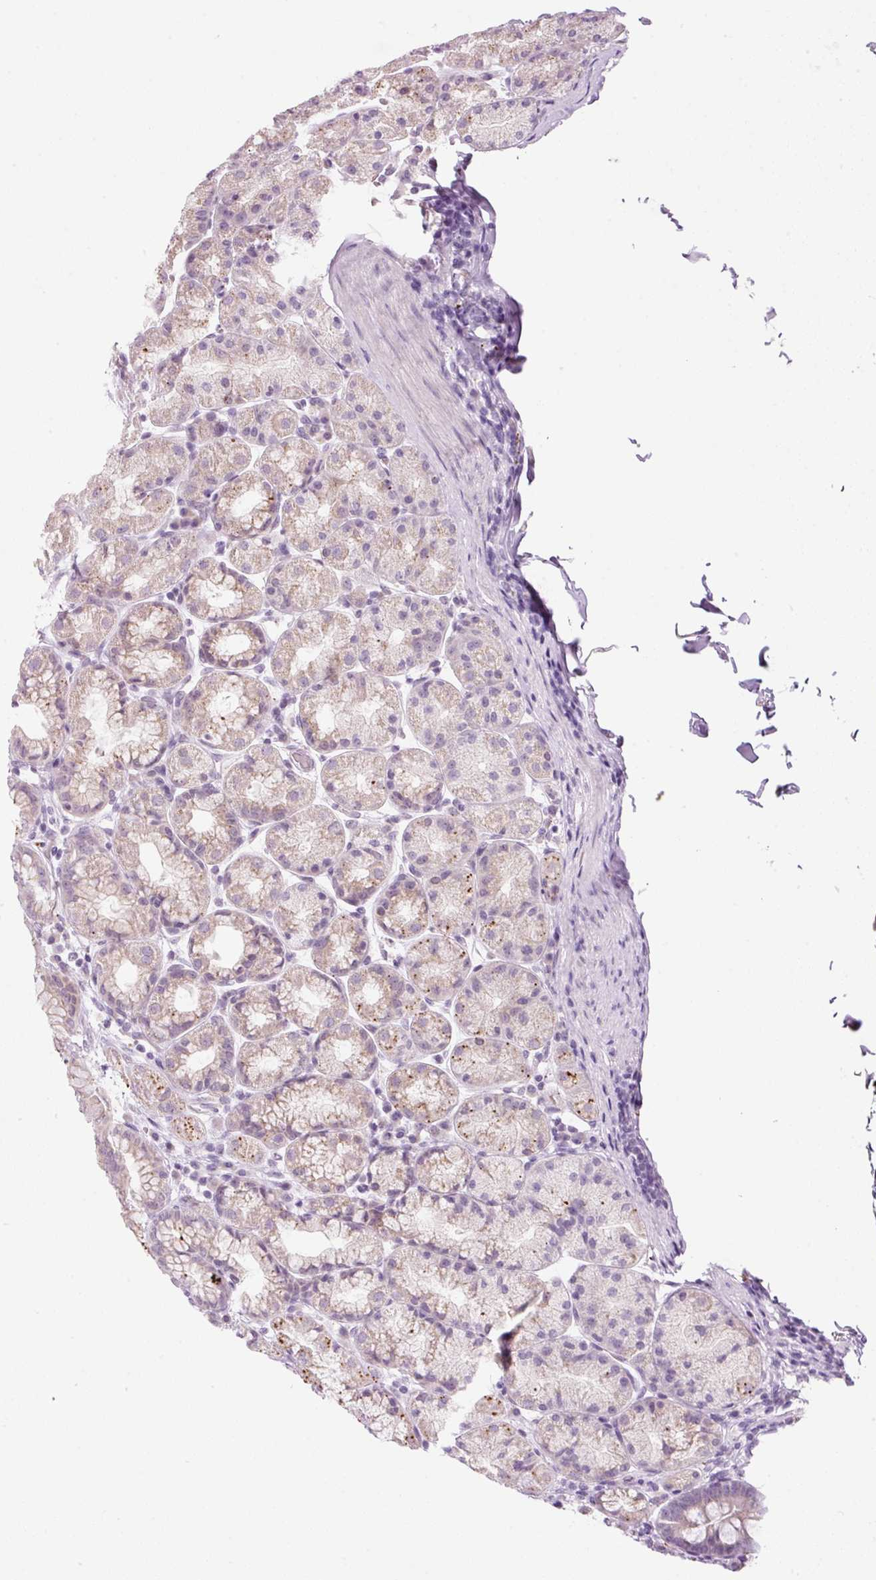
{"staining": {"intensity": "moderate", "quantity": ">75%", "location": "cytoplasmic/membranous"}, "tissue": "stomach", "cell_type": "Glandular cells", "image_type": "normal", "snomed": [{"axis": "morphology", "description": "Normal tissue, NOS"}, {"axis": "topography", "description": "Stomach, upper"}, {"axis": "topography", "description": "Stomach"}], "caption": "A micrograph showing moderate cytoplasmic/membranous staining in about >75% of glandular cells in benign stomach, as visualized by brown immunohistochemical staining.", "gene": "ZNF639", "patient": {"sex": "male", "age": 68}}